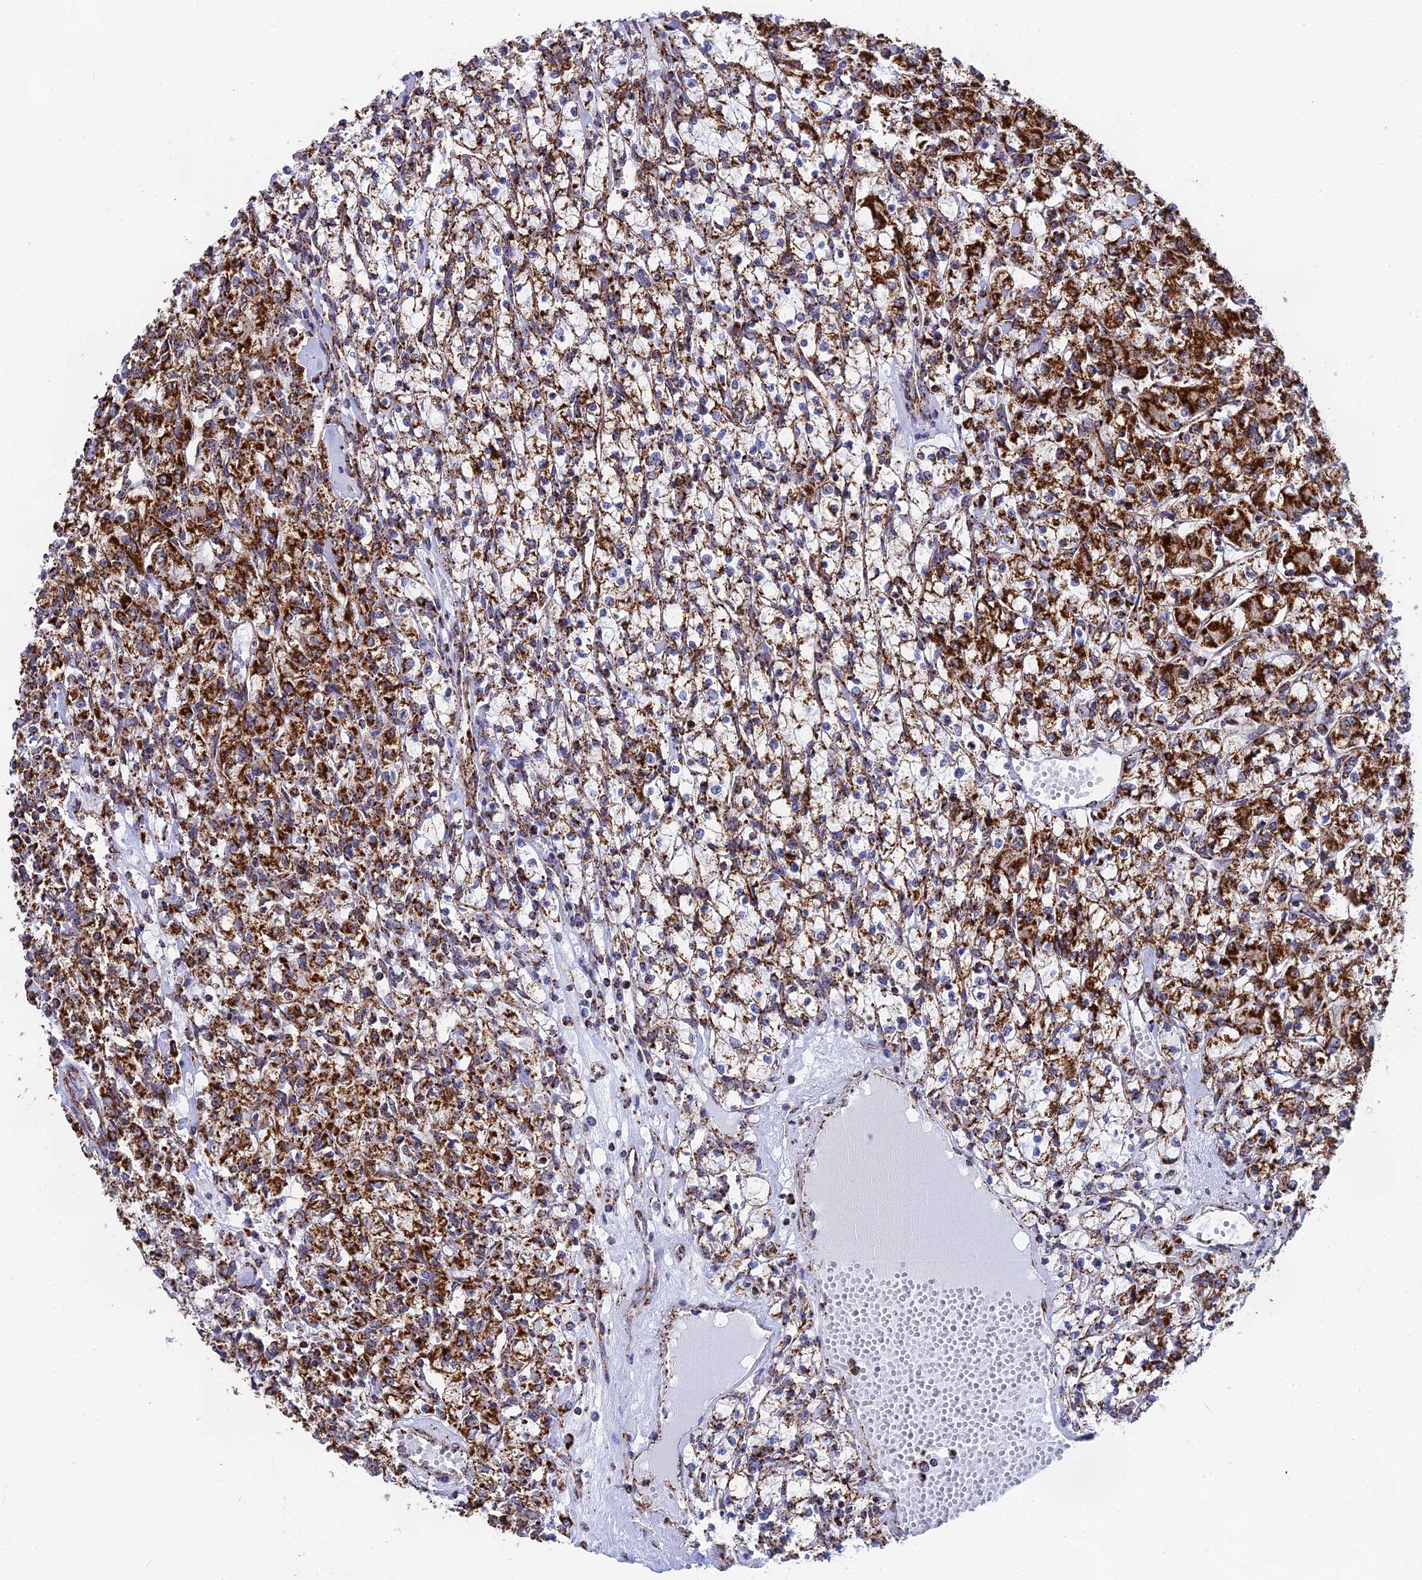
{"staining": {"intensity": "strong", "quantity": ">75%", "location": "cytoplasmic/membranous"}, "tissue": "renal cancer", "cell_type": "Tumor cells", "image_type": "cancer", "snomed": [{"axis": "morphology", "description": "Adenocarcinoma, NOS"}, {"axis": "topography", "description": "Kidney"}], "caption": "Adenocarcinoma (renal) was stained to show a protein in brown. There is high levels of strong cytoplasmic/membranous staining in approximately >75% of tumor cells.", "gene": "CDC16", "patient": {"sex": "female", "age": 59}}